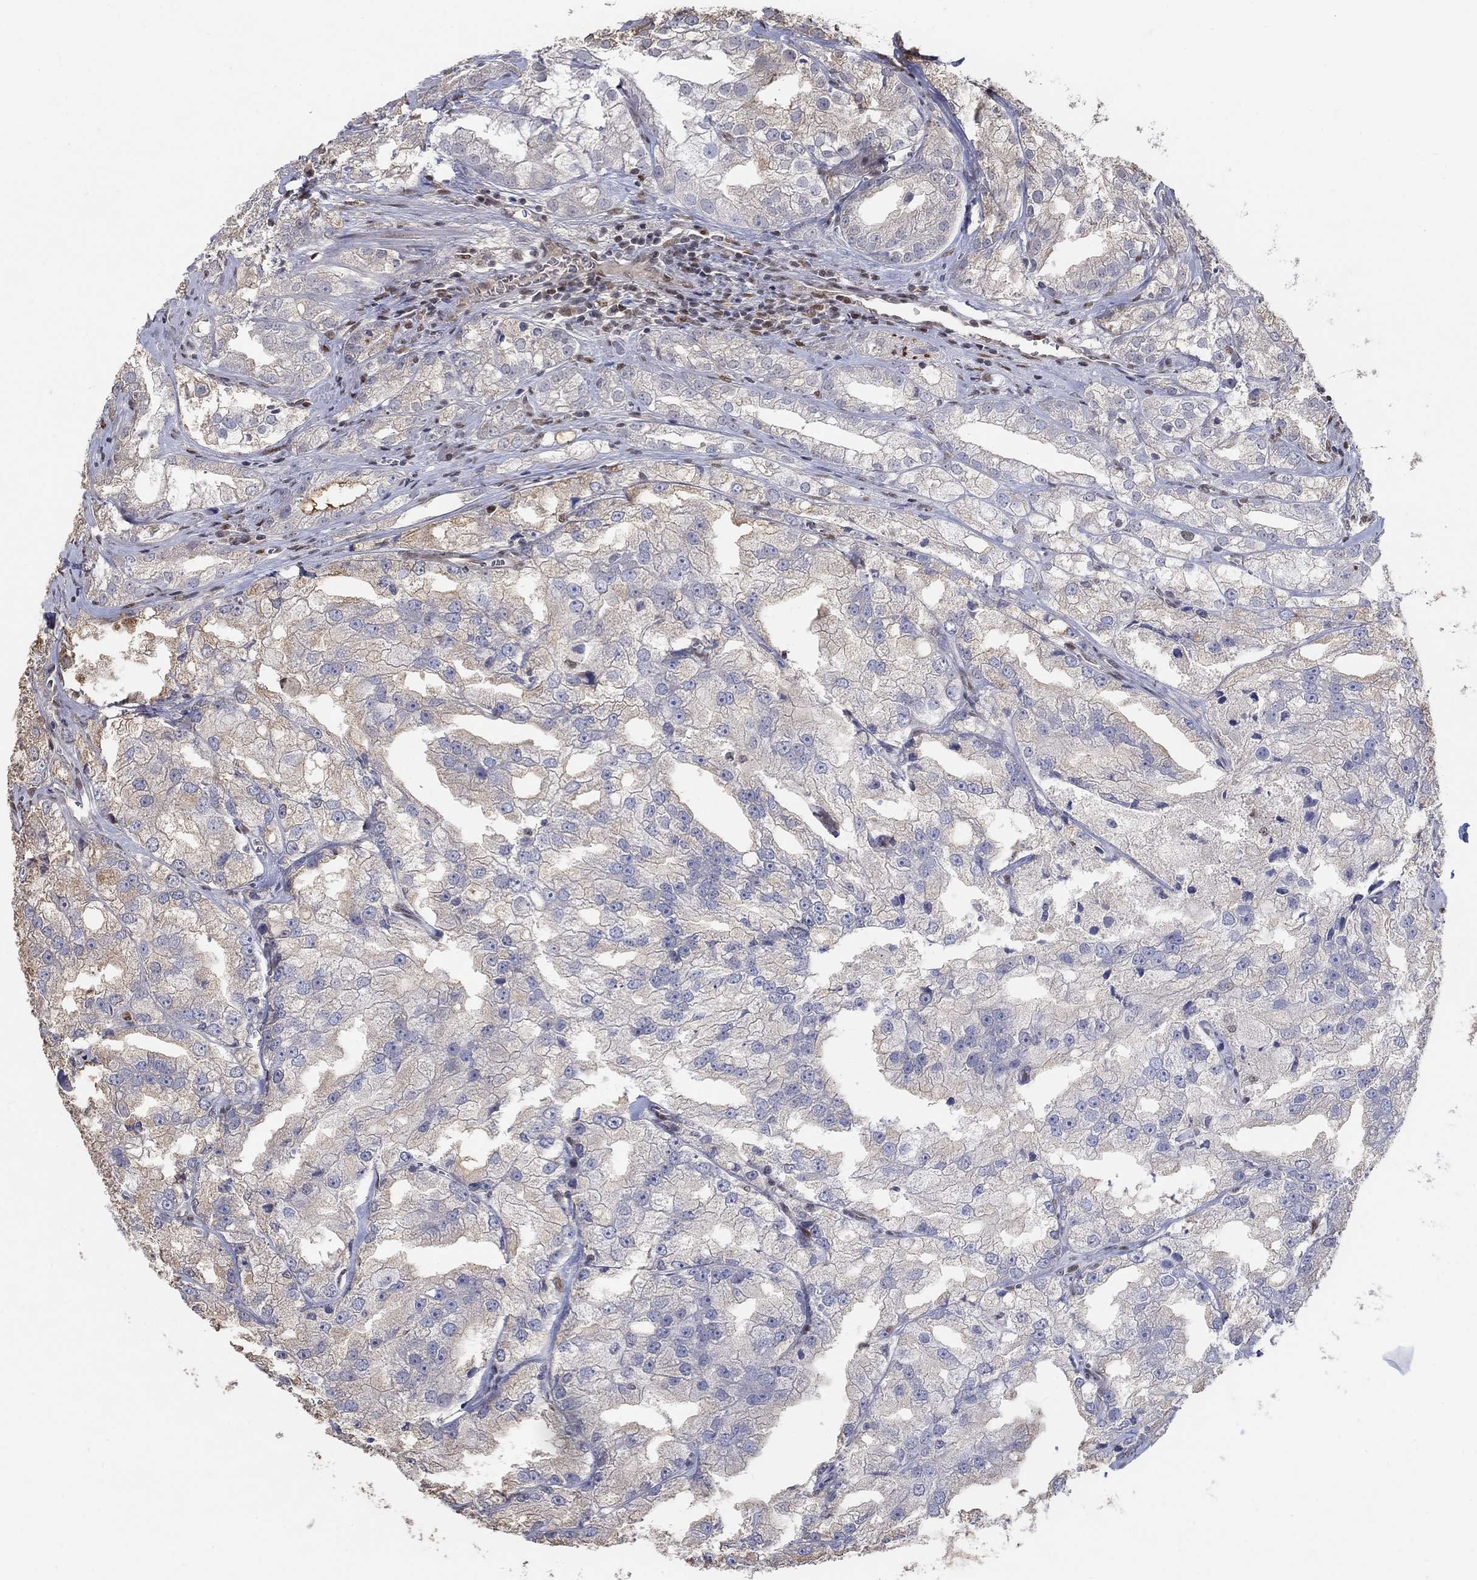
{"staining": {"intensity": "negative", "quantity": "none", "location": "none"}, "tissue": "prostate cancer", "cell_type": "Tumor cells", "image_type": "cancer", "snomed": [{"axis": "morphology", "description": "Adenocarcinoma, NOS"}, {"axis": "topography", "description": "Prostate"}], "caption": "An immunohistochemistry (IHC) photomicrograph of prostate adenocarcinoma is shown. There is no staining in tumor cells of prostate adenocarcinoma.", "gene": "CENPE", "patient": {"sex": "male", "age": 70}}